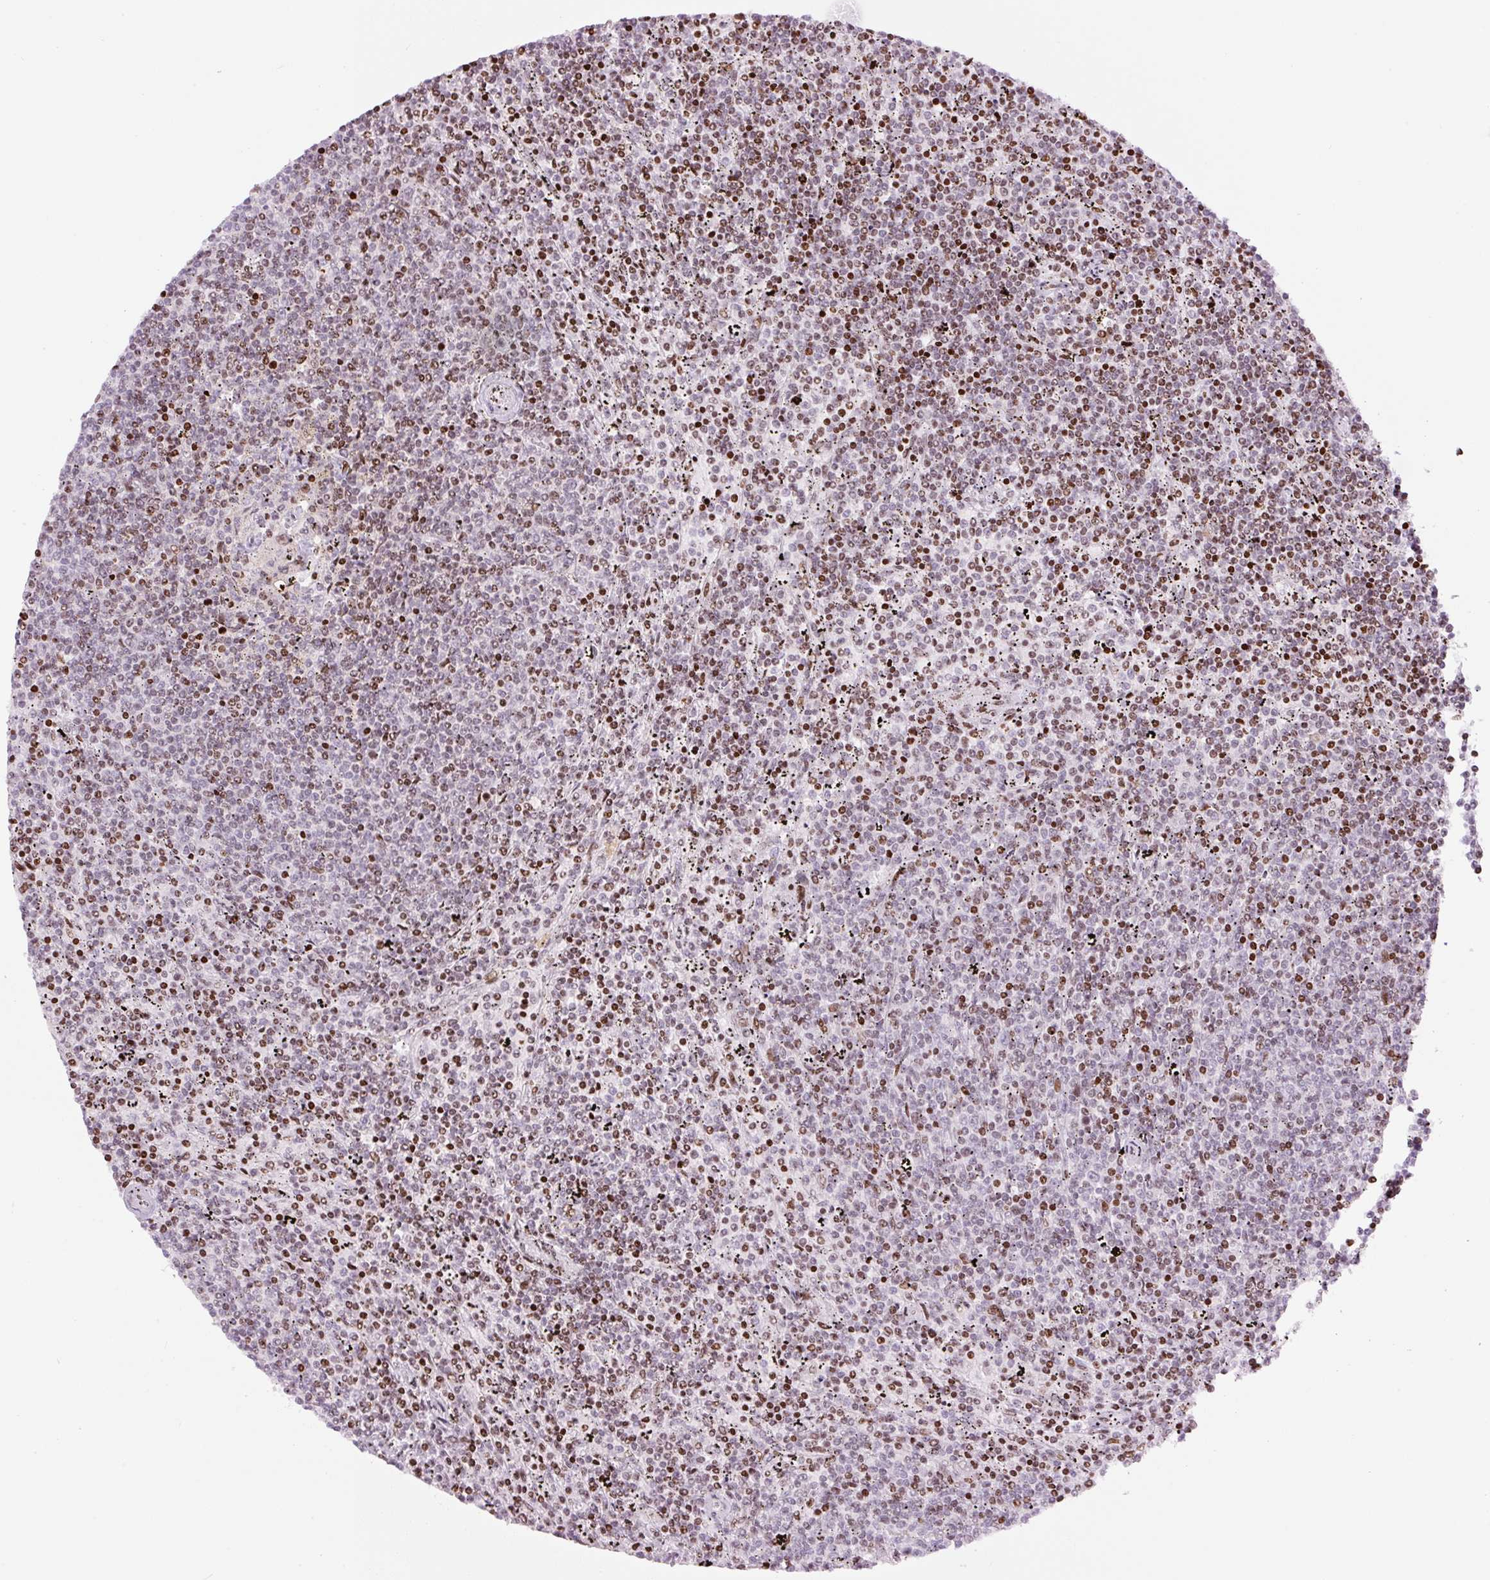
{"staining": {"intensity": "moderate", "quantity": "25%-75%", "location": "nuclear"}, "tissue": "lymphoma", "cell_type": "Tumor cells", "image_type": "cancer", "snomed": [{"axis": "morphology", "description": "Malignant lymphoma, non-Hodgkin's type, Low grade"}, {"axis": "topography", "description": "Spleen"}], "caption": "Immunohistochemical staining of human lymphoma exhibits medium levels of moderate nuclear staining in approximately 25%-75% of tumor cells.", "gene": "TMEM177", "patient": {"sex": "female", "age": 50}}